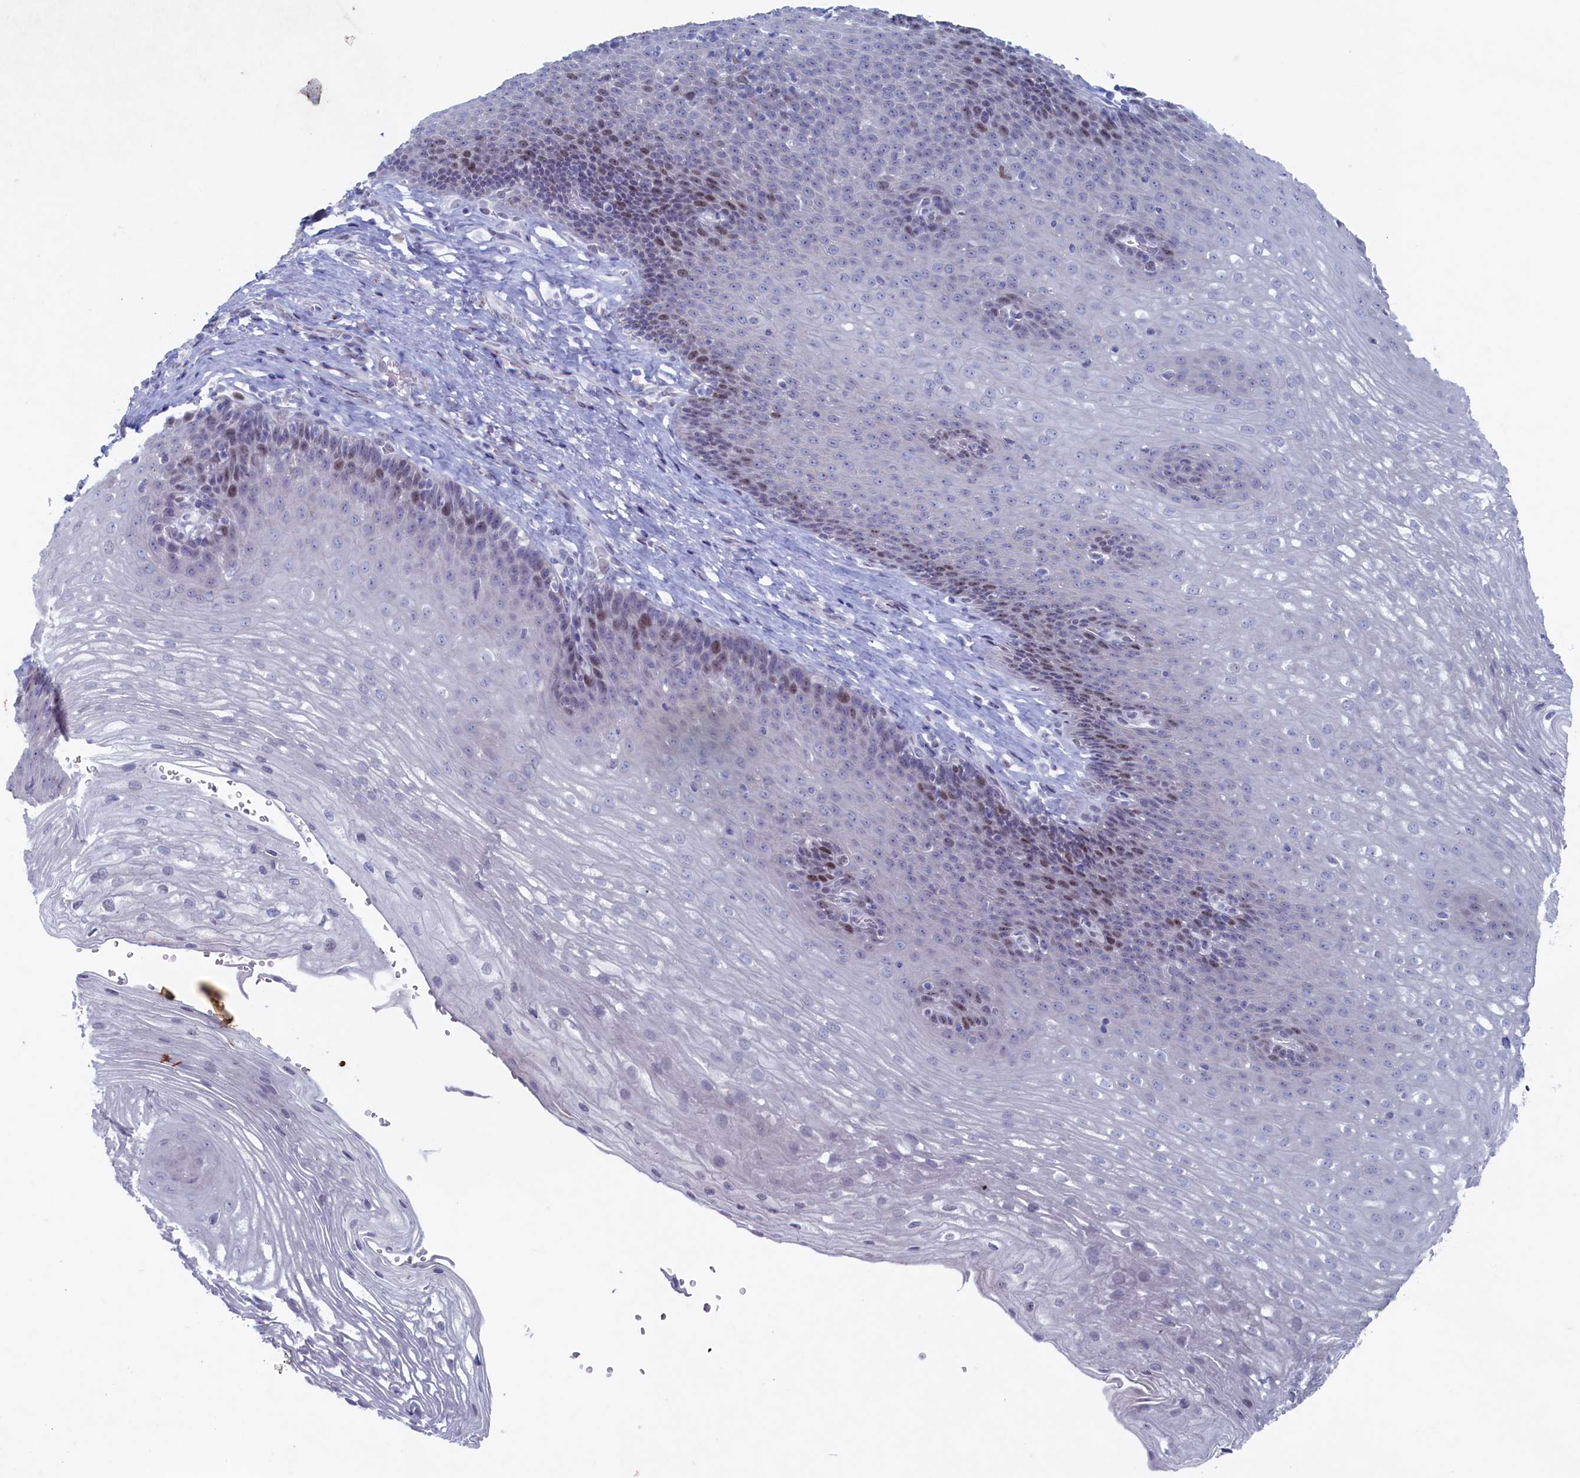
{"staining": {"intensity": "moderate", "quantity": "<25%", "location": "nuclear"}, "tissue": "esophagus", "cell_type": "Squamous epithelial cells", "image_type": "normal", "snomed": [{"axis": "morphology", "description": "Normal tissue, NOS"}, {"axis": "topography", "description": "Esophagus"}], "caption": "Immunohistochemistry image of normal esophagus: human esophagus stained using immunohistochemistry exhibits low levels of moderate protein expression localized specifically in the nuclear of squamous epithelial cells, appearing as a nuclear brown color.", "gene": "WDR76", "patient": {"sex": "female", "age": 66}}